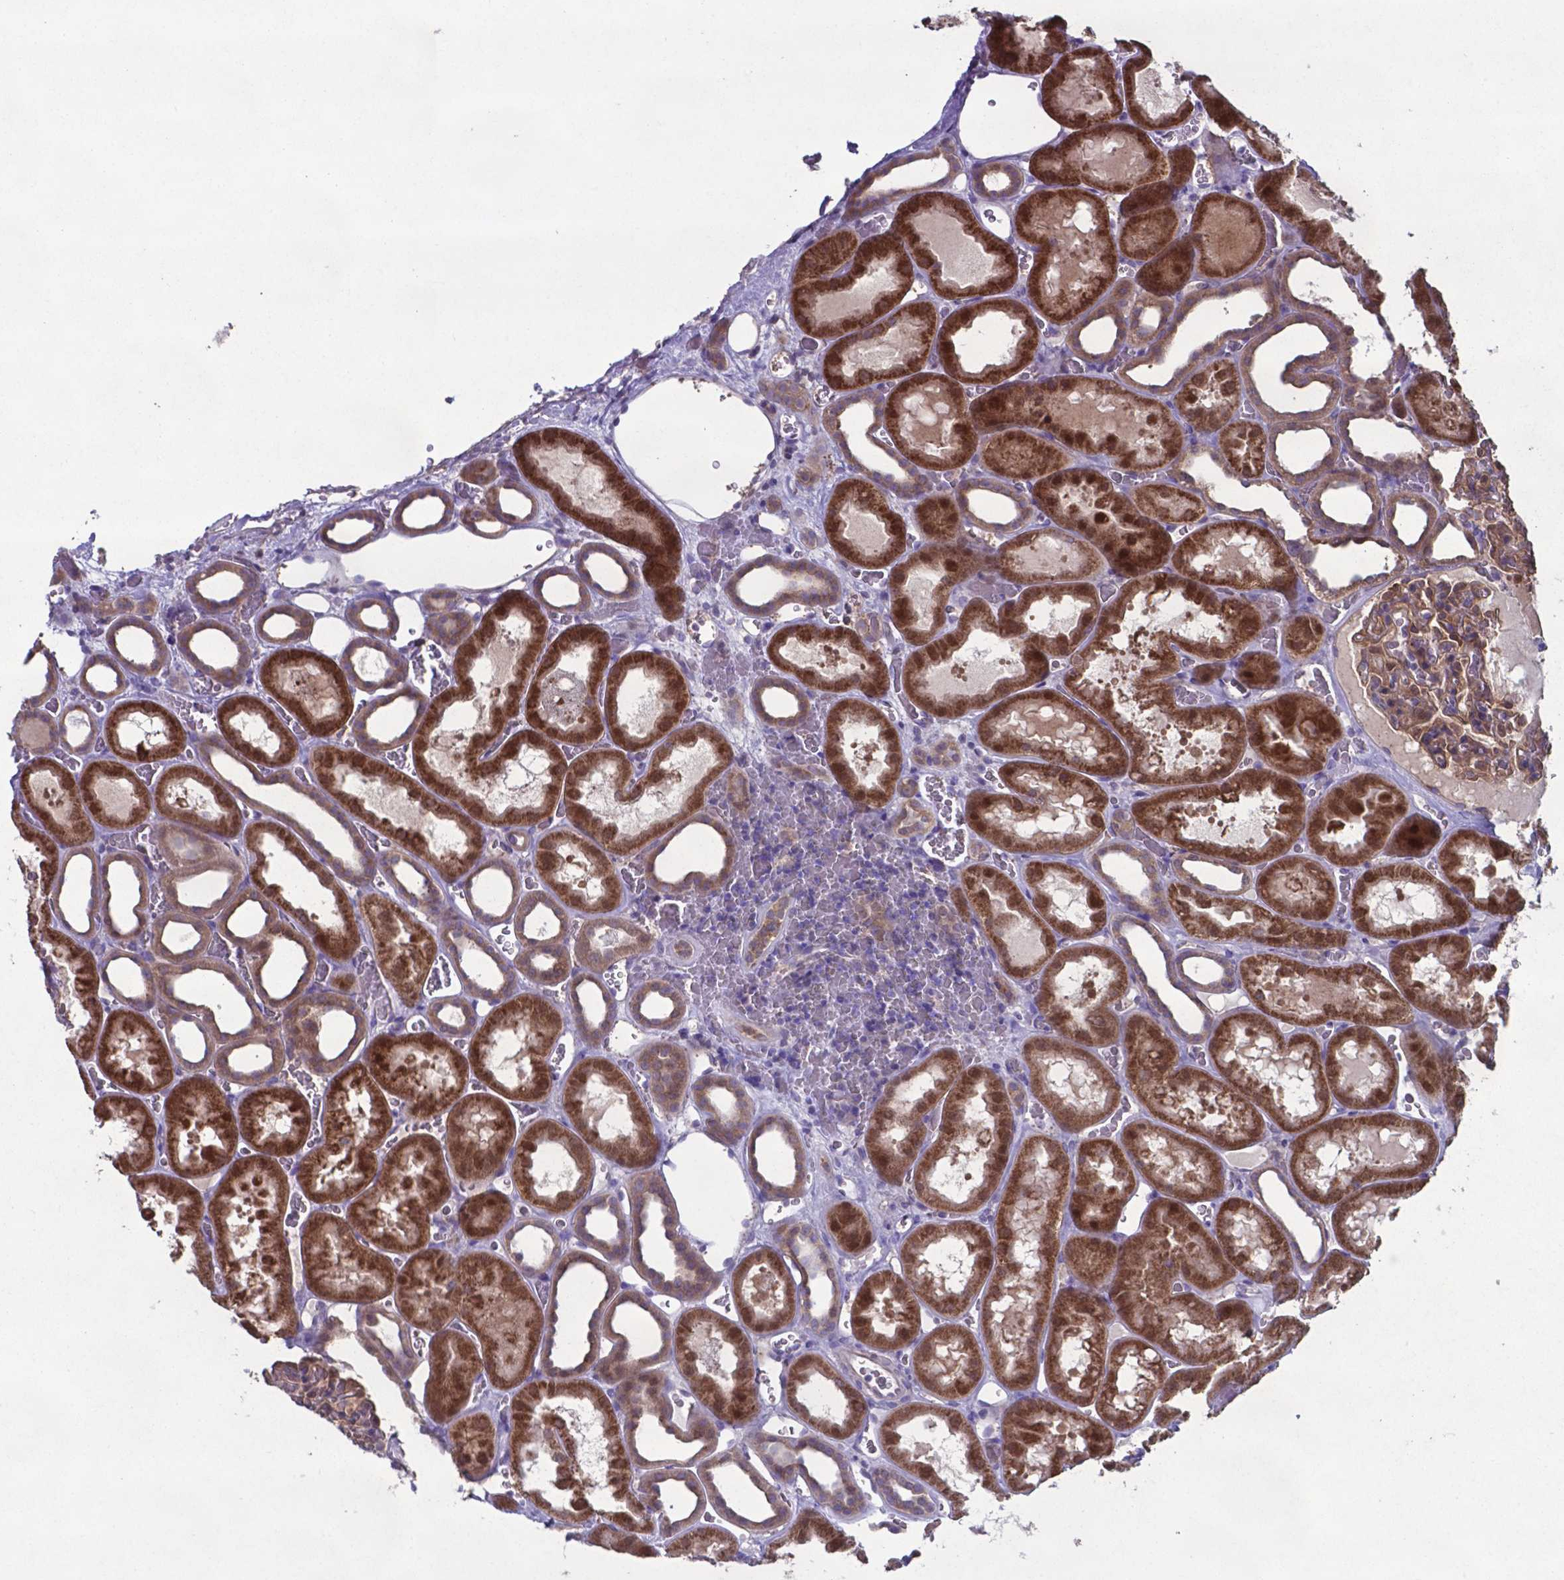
{"staining": {"intensity": "moderate", "quantity": ">75%", "location": "cytoplasmic/membranous"}, "tissue": "kidney", "cell_type": "Cells in glomeruli", "image_type": "normal", "snomed": [{"axis": "morphology", "description": "Normal tissue, NOS"}, {"axis": "topography", "description": "Kidney"}], "caption": "Kidney stained with DAB immunohistochemistry exhibits medium levels of moderate cytoplasmic/membranous expression in approximately >75% of cells in glomeruli.", "gene": "TYRO3", "patient": {"sex": "female", "age": 41}}